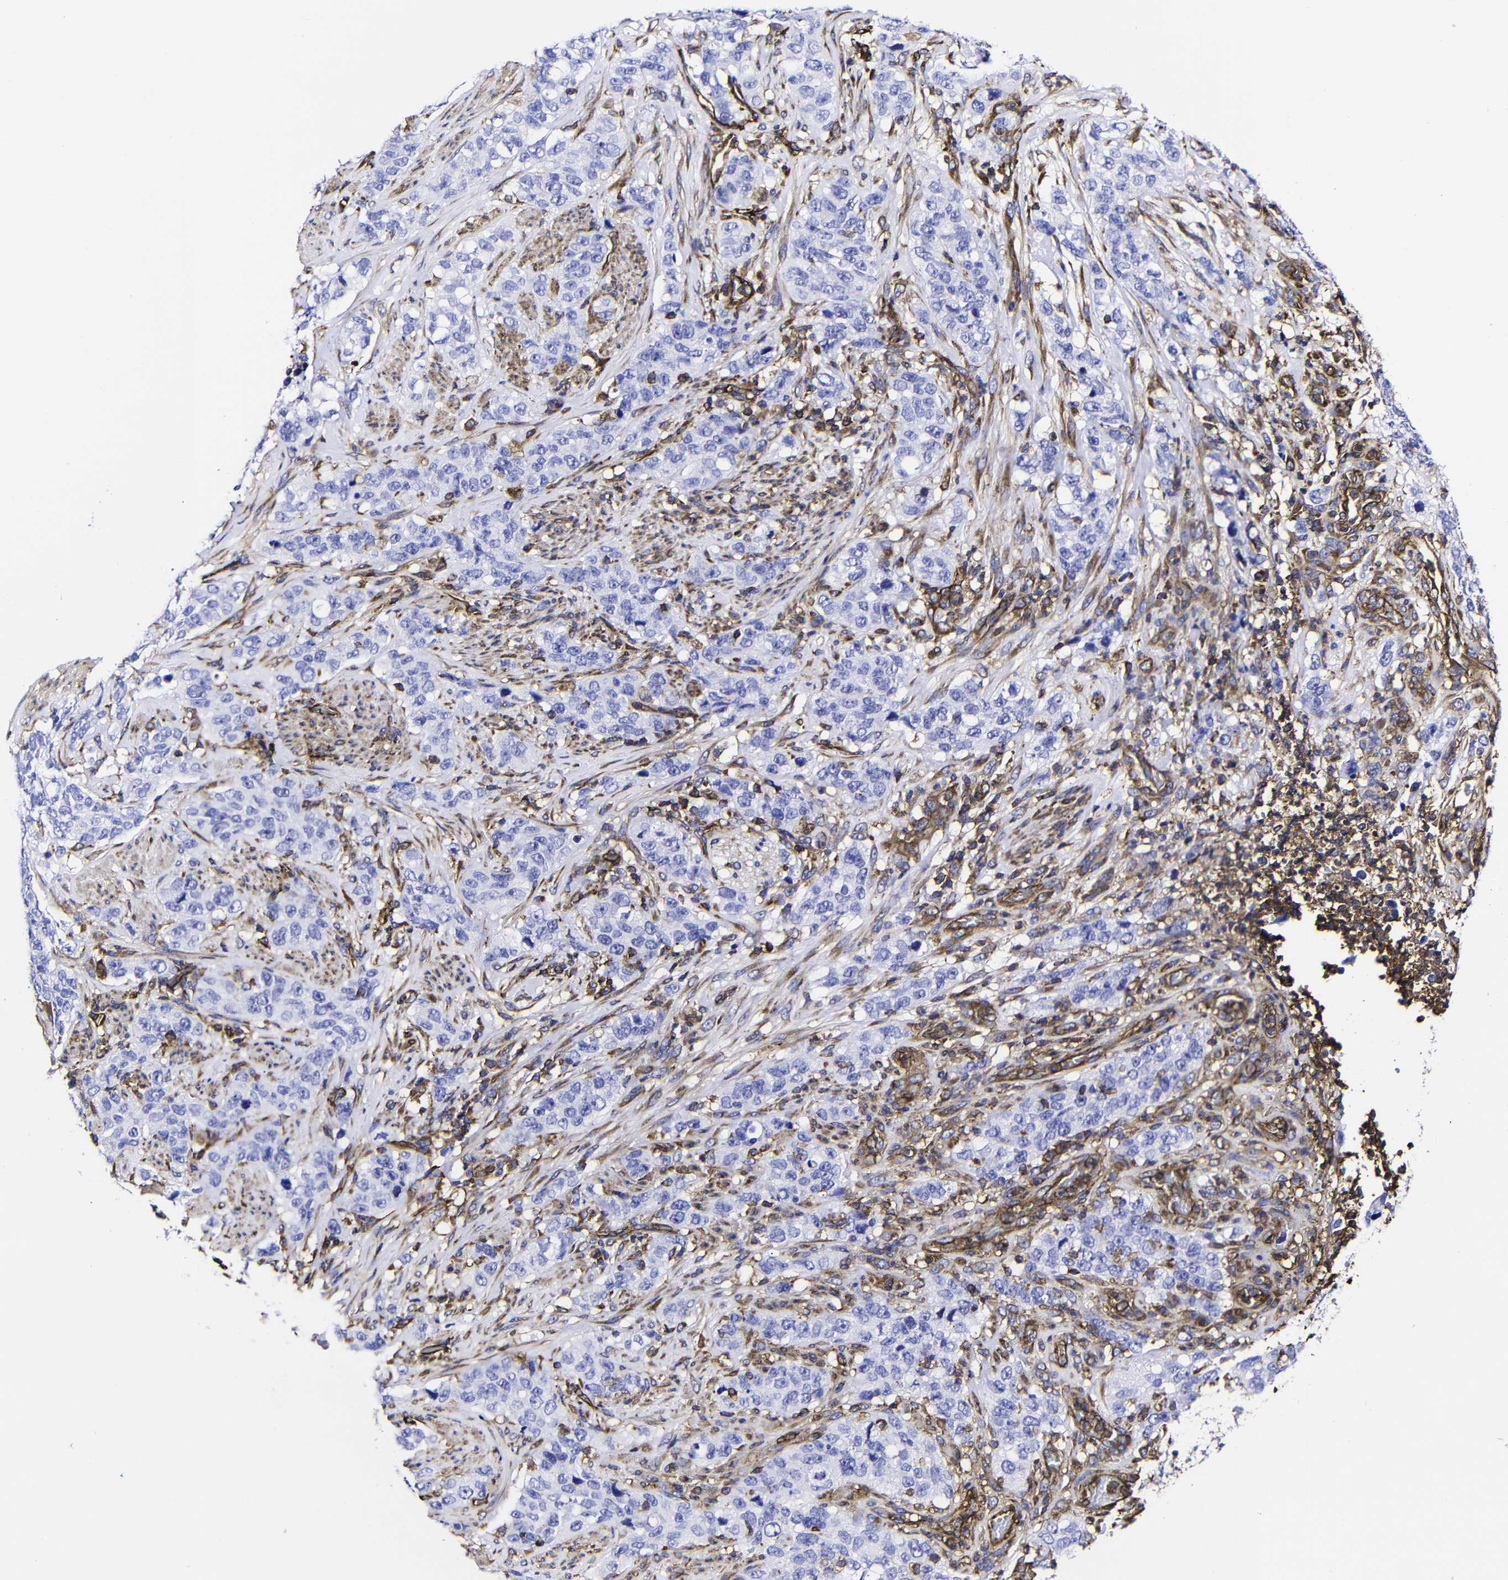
{"staining": {"intensity": "negative", "quantity": "none", "location": "none"}, "tissue": "stomach cancer", "cell_type": "Tumor cells", "image_type": "cancer", "snomed": [{"axis": "morphology", "description": "Adenocarcinoma, NOS"}, {"axis": "topography", "description": "Stomach"}], "caption": "DAB immunohistochemical staining of human stomach cancer exhibits no significant staining in tumor cells.", "gene": "MSN", "patient": {"sex": "male", "age": 48}}